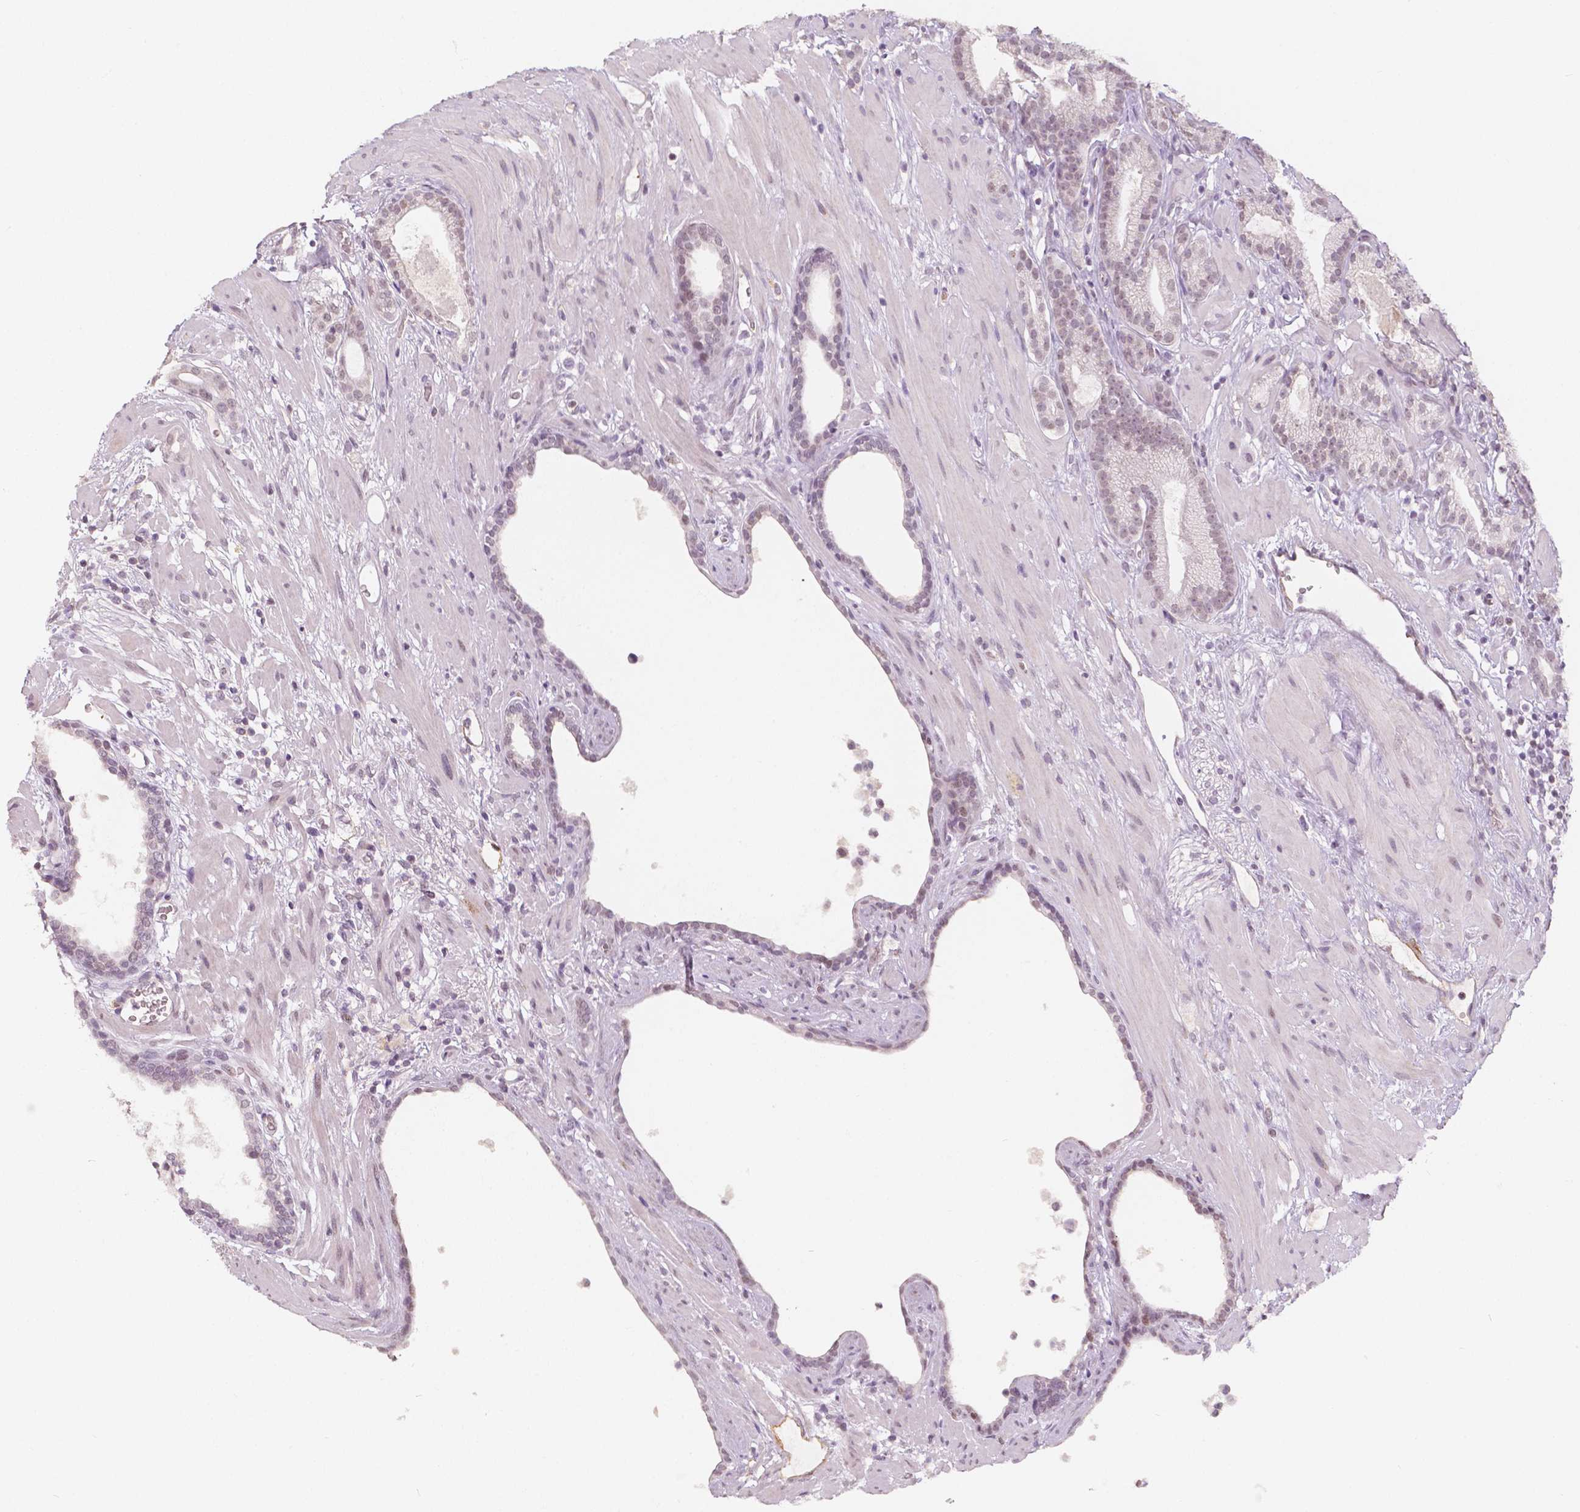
{"staining": {"intensity": "weak", "quantity": "<25%", "location": "nuclear"}, "tissue": "prostate cancer", "cell_type": "Tumor cells", "image_type": "cancer", "snomed": [{"axis": "morphology", "description": "Adenocarcinoma, Low grade"}, {"axis": "topography", "description": "Prostate"}], "caption": "The immunohistochemistry histopathology image has no significant positivity in tumor cells of low-grade adenocarcinoma (prostate) tissue.", "gene": "KDM5B", "patient": {"sex": "male", "age": 57}}